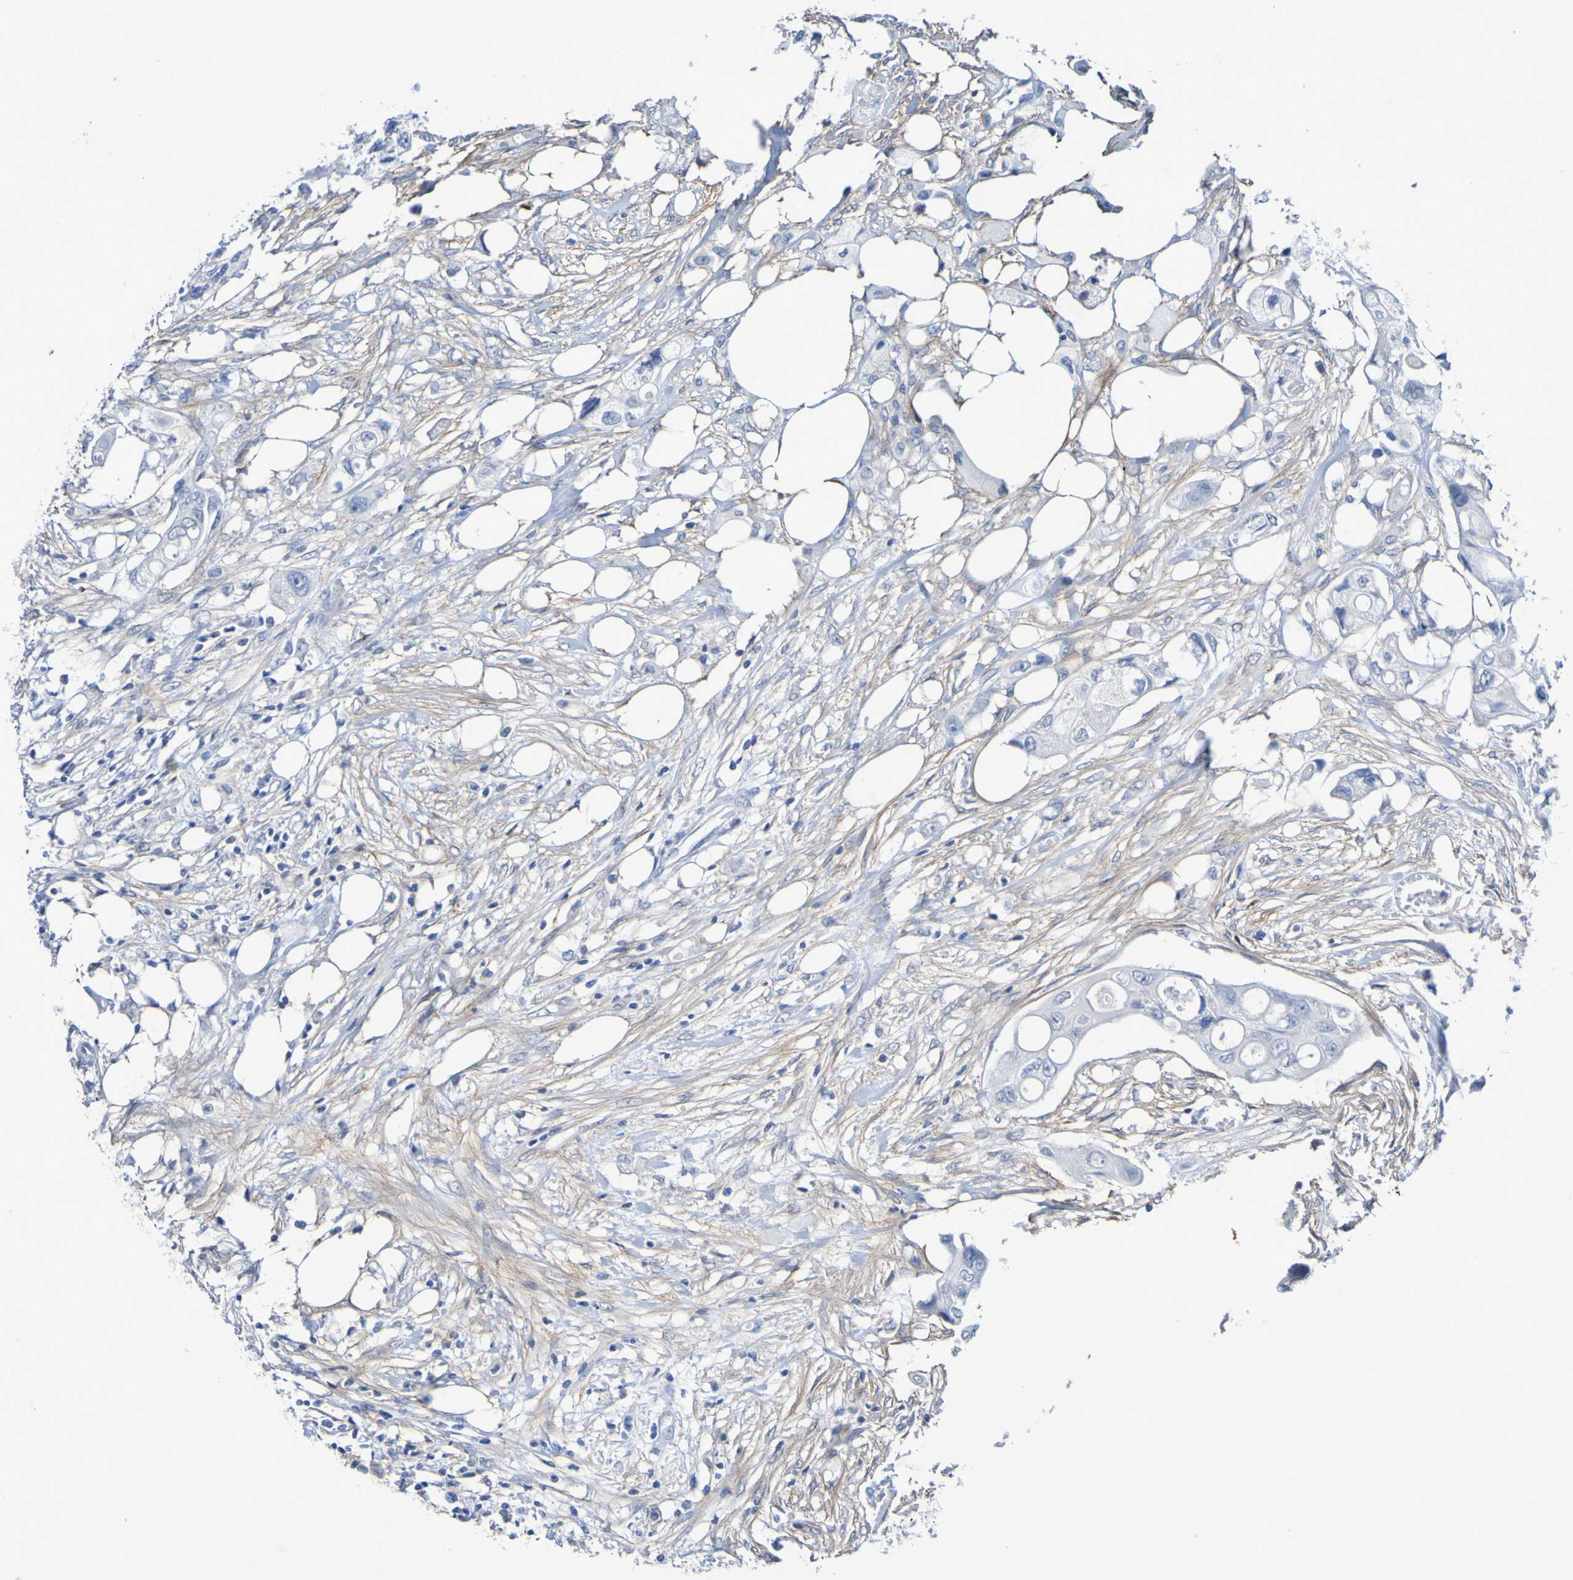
{"staining": {"intensity": "negative", "quantity": "none", "location": "none"}, "tissue": "colorectal cancer", "cell_type": "Tumor cells", "image_type": "cancer", "snomed": [{"axis": "morphology", "description": "Adenocarcinoma, NOS"}, {"axis": "topography", "description": "Colon"}], "caption": "IHC of colorectal cancer exhibits no staining in tumor cells.", "gene": "SGCB", "patient": {"sex": "female", "age": 57}}